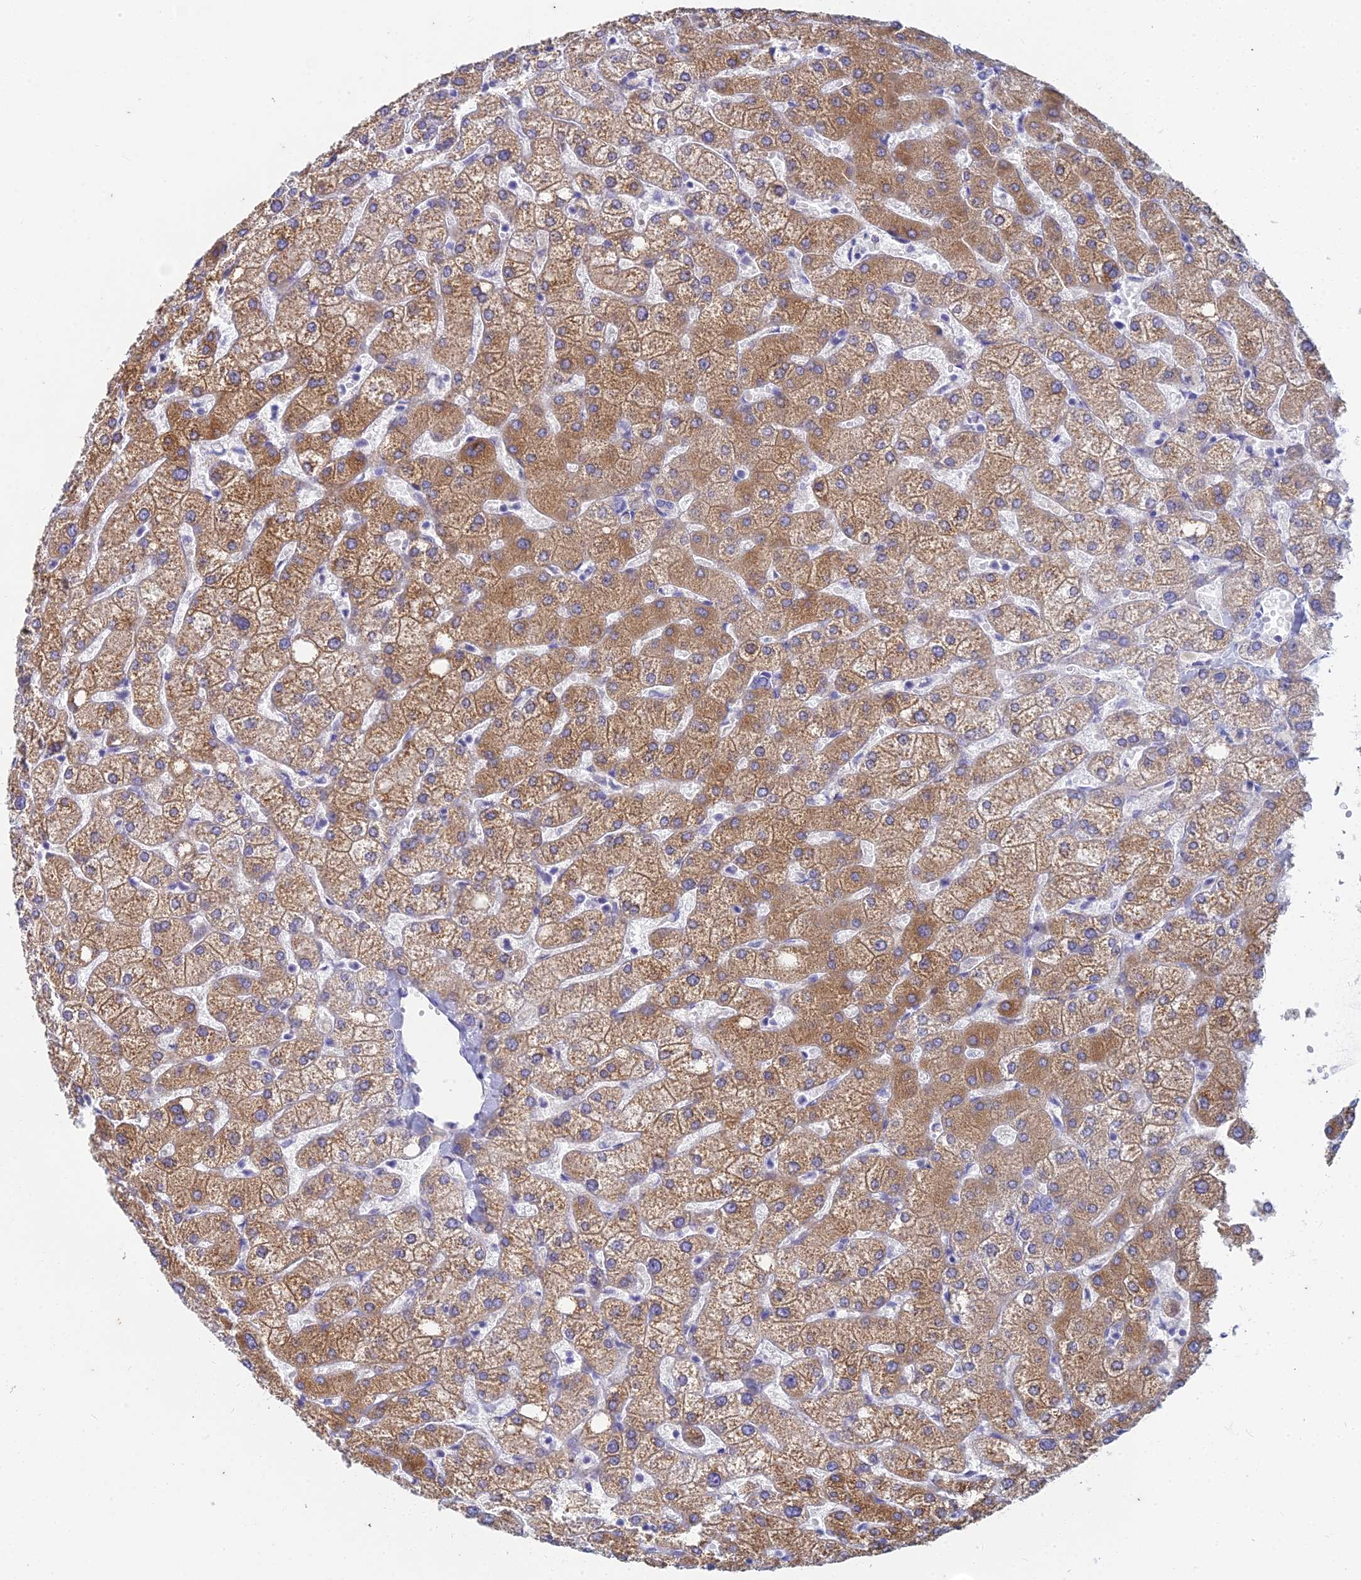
{"staining": {"intensity": "negative", "quantity": "none", "location": "none"}, "tissue": "liver", "cell_type": "Cholangiocytes", "image_type": "normal", "snomed": [{"axis": "morphology", "description": "Normal tissue, NOS"}, {"axis": "topography", "description": "Liver"}], "caption": "Immunohistochemistry image of unremarkable liver: human liver stained with DAB shows no significant protein staining in cholangiocytes.", "gene": "EEF2KMT", "patient": {"sex": "female", "age": 54}}